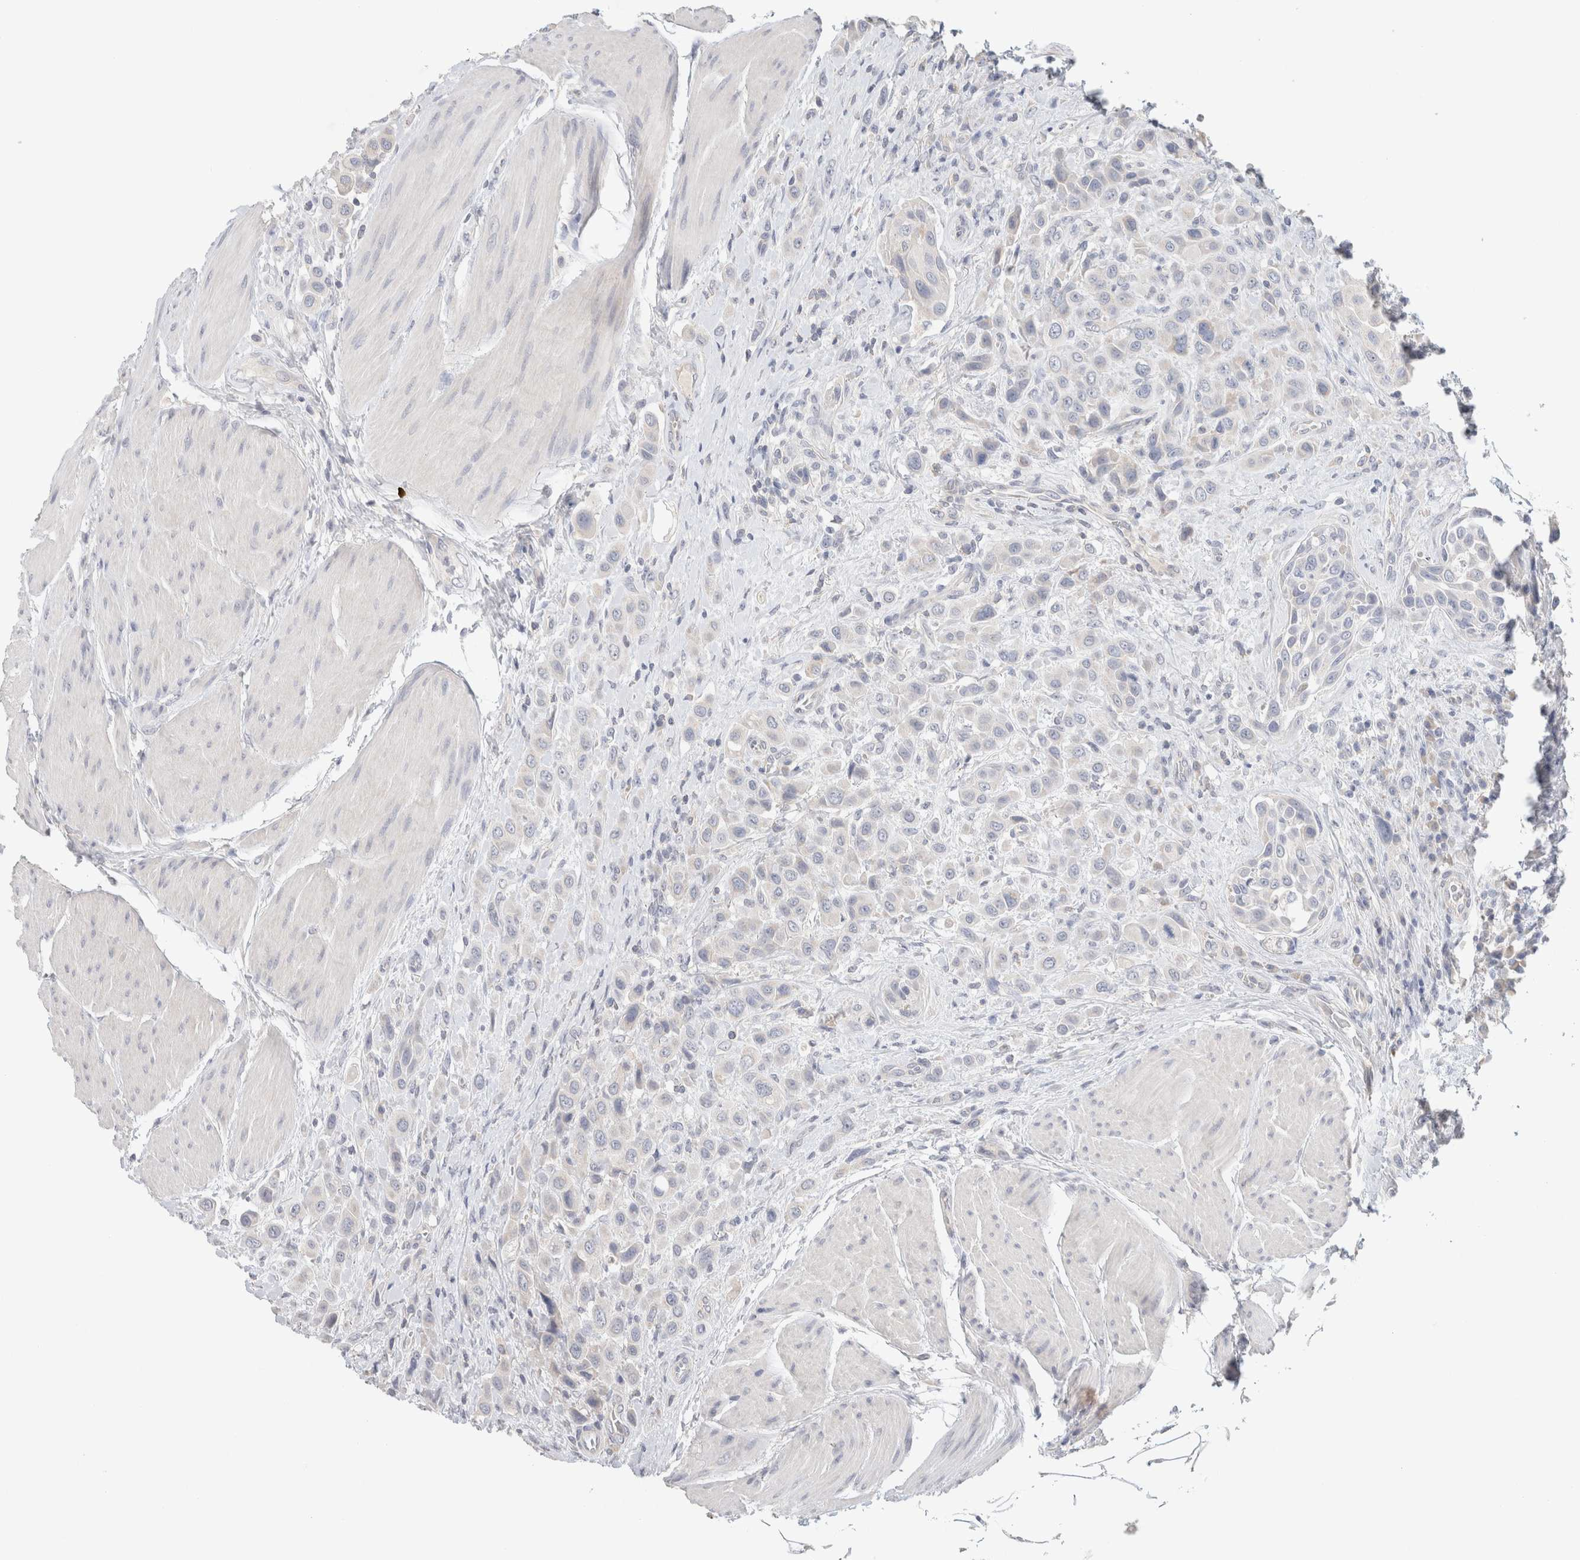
{"staining": {"intensity": "negative", "quantity": "none", "location": "none"}, "tissue": "urothelial cancer", "cell_type": "Tumor cells", "image_type": "cancer", "snomed": [{"axis": "morphology", "description": "Urothelial carcinoma, High grade"}, {"axis": "topography", "description": "Urinary bladder"}], "caption": "Photomicrograph shows no significant protein expression in tumor cells of high-grade urothelial carcinoma.", "gene": "MPP2", "patient": {"sex": "male", "age": 50}}